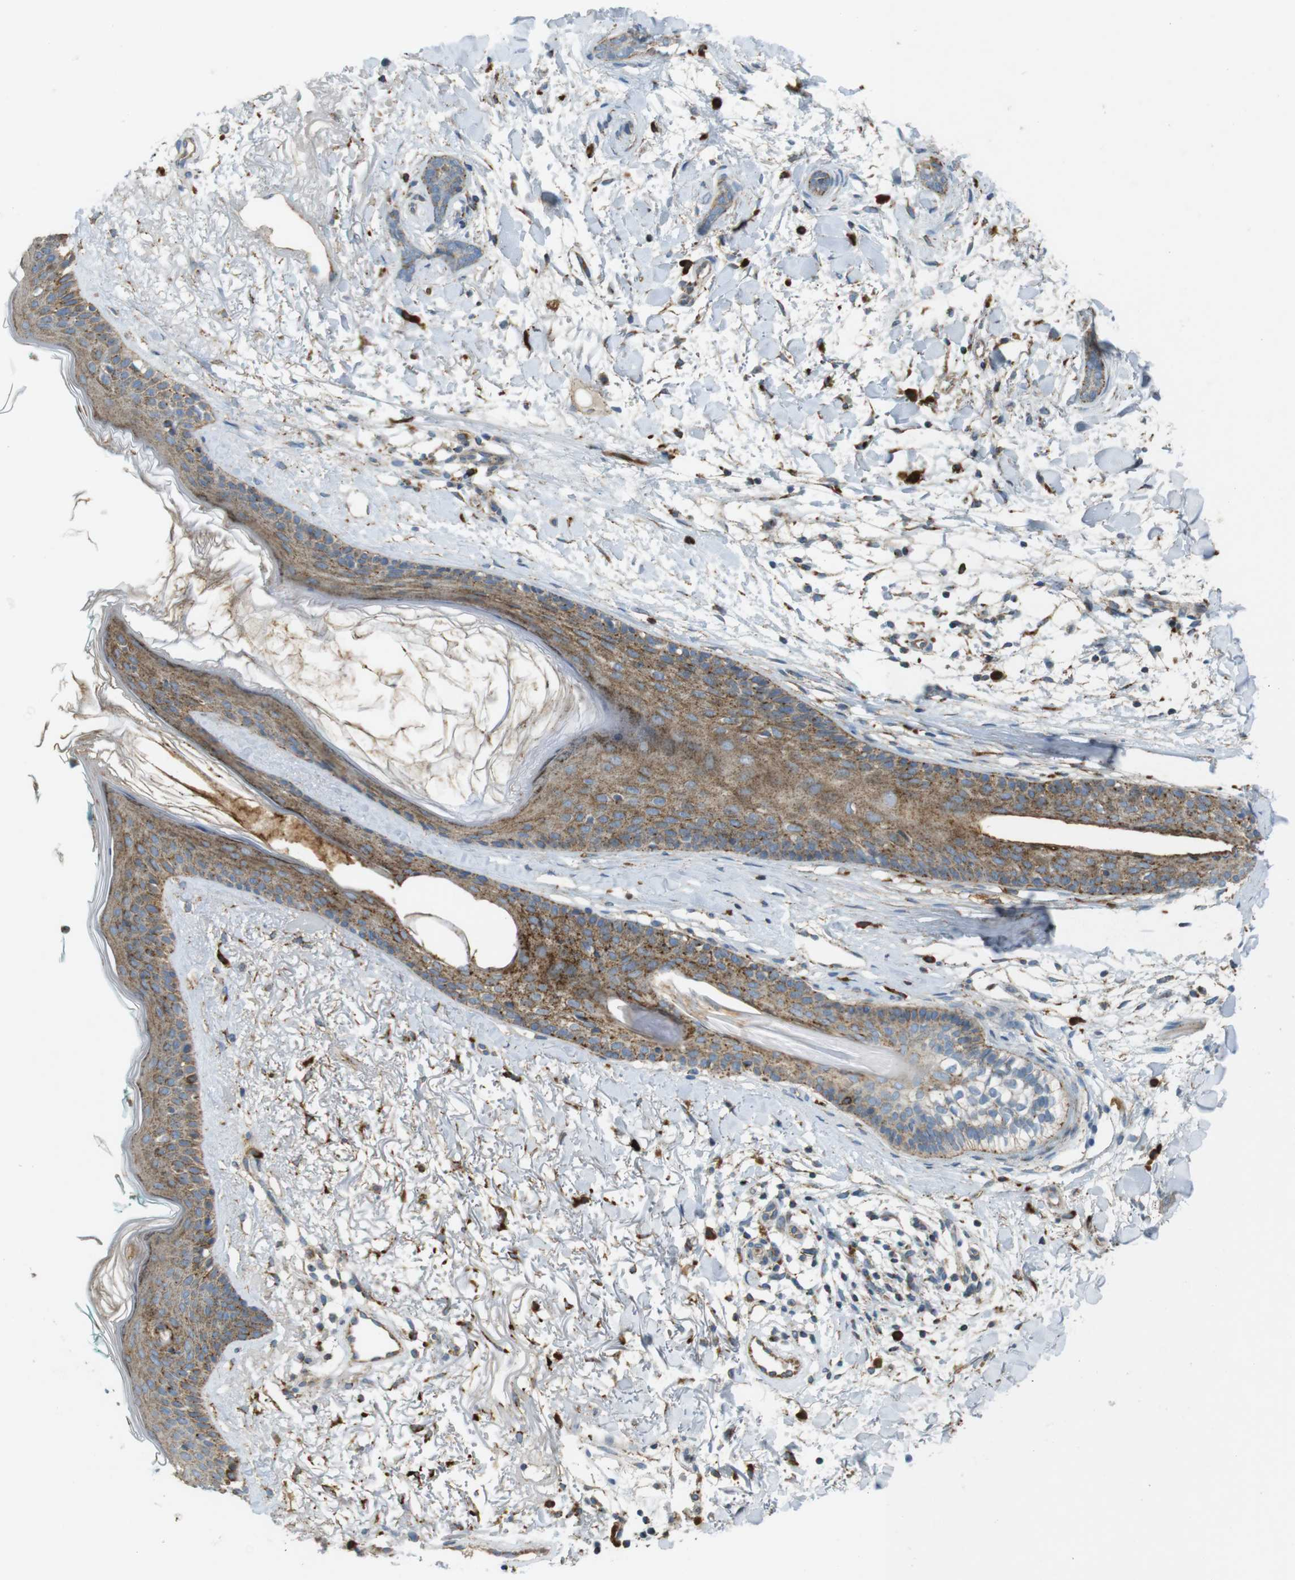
{"staining": {"intensity": "weak", "quantity": ">75%", "location": "cytoplasmic/membranous"}, "tissue": "skin cancer", "cell_type": "Tumor cells", "image_type": "cancer", "snomed": [{"axis": "morphology", "description": "Basal cell carcinoma"}, {"axis": "morphology", "description": "Adnexal tumor, benign"}, {"axis": "topography", "description": "Skin"}], "caption": "Benign adnexal tumor (skin) stained for a protein (brown) displays weak cytoplasmic/membranous positive positivity in approximately >75% of tumor cells.", "gene": "LAMP1", "patient": {"sex": "female", "age": 42}}